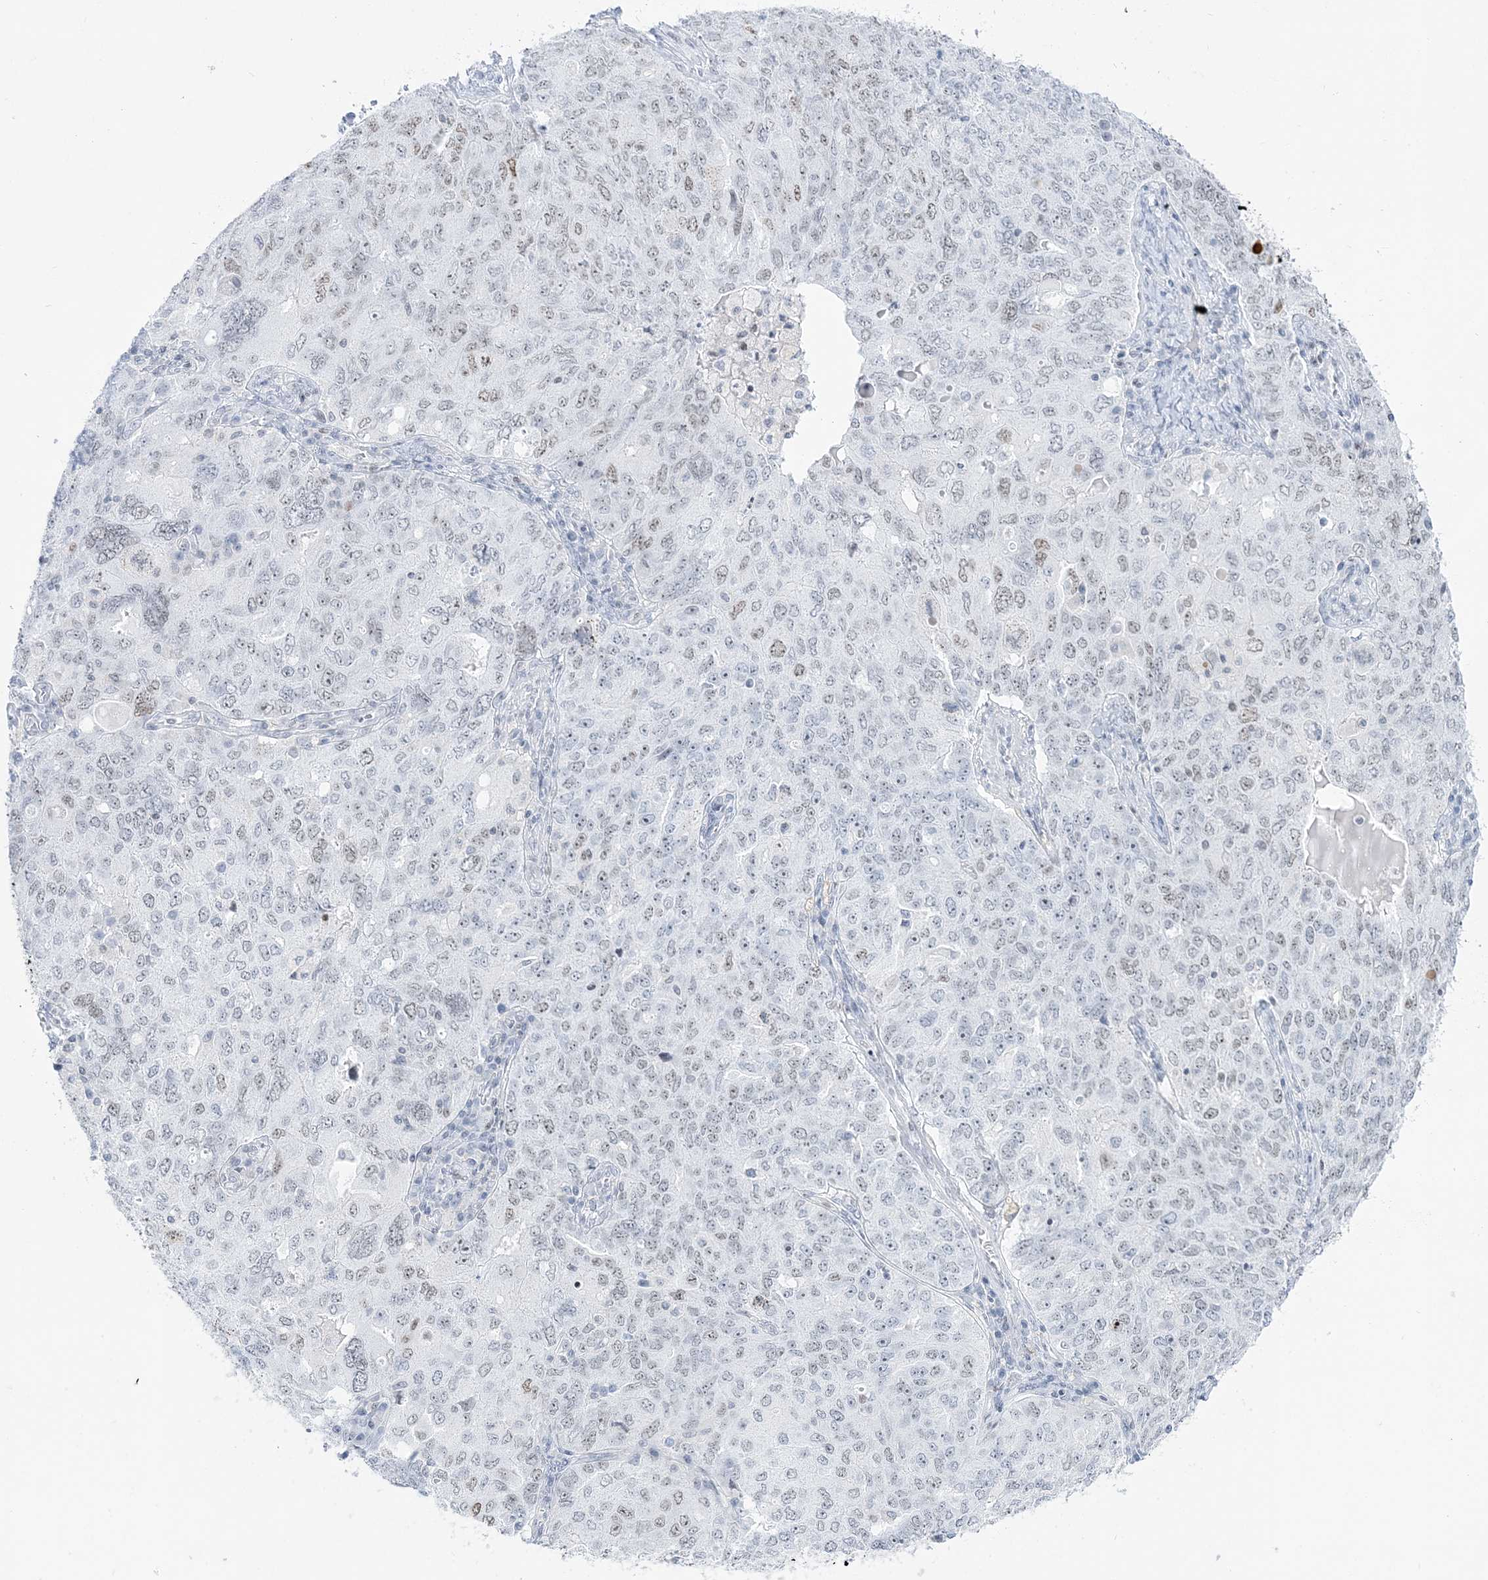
{"staining": {"intensity": "moderate", "quantity": "<25%", "location": "nuclear"}, "tissue": "ovarian cancer", "cell_type": "Tumor cells", "image_type": "cancer", "snomed": [{"axis": "morphology", "description": "Carcinoma, endometroid"}, {"axis": "topography", "description": "Ovary"}], "caption": "Approximately <25% of tumor cells in endometroid carcinoma (ovarian) reveal moderate nuclear protein expression as visualized by brown immunohistochemical staining.", "gene": "DDX21", "patient": {"sex": "female", "age": 62}}